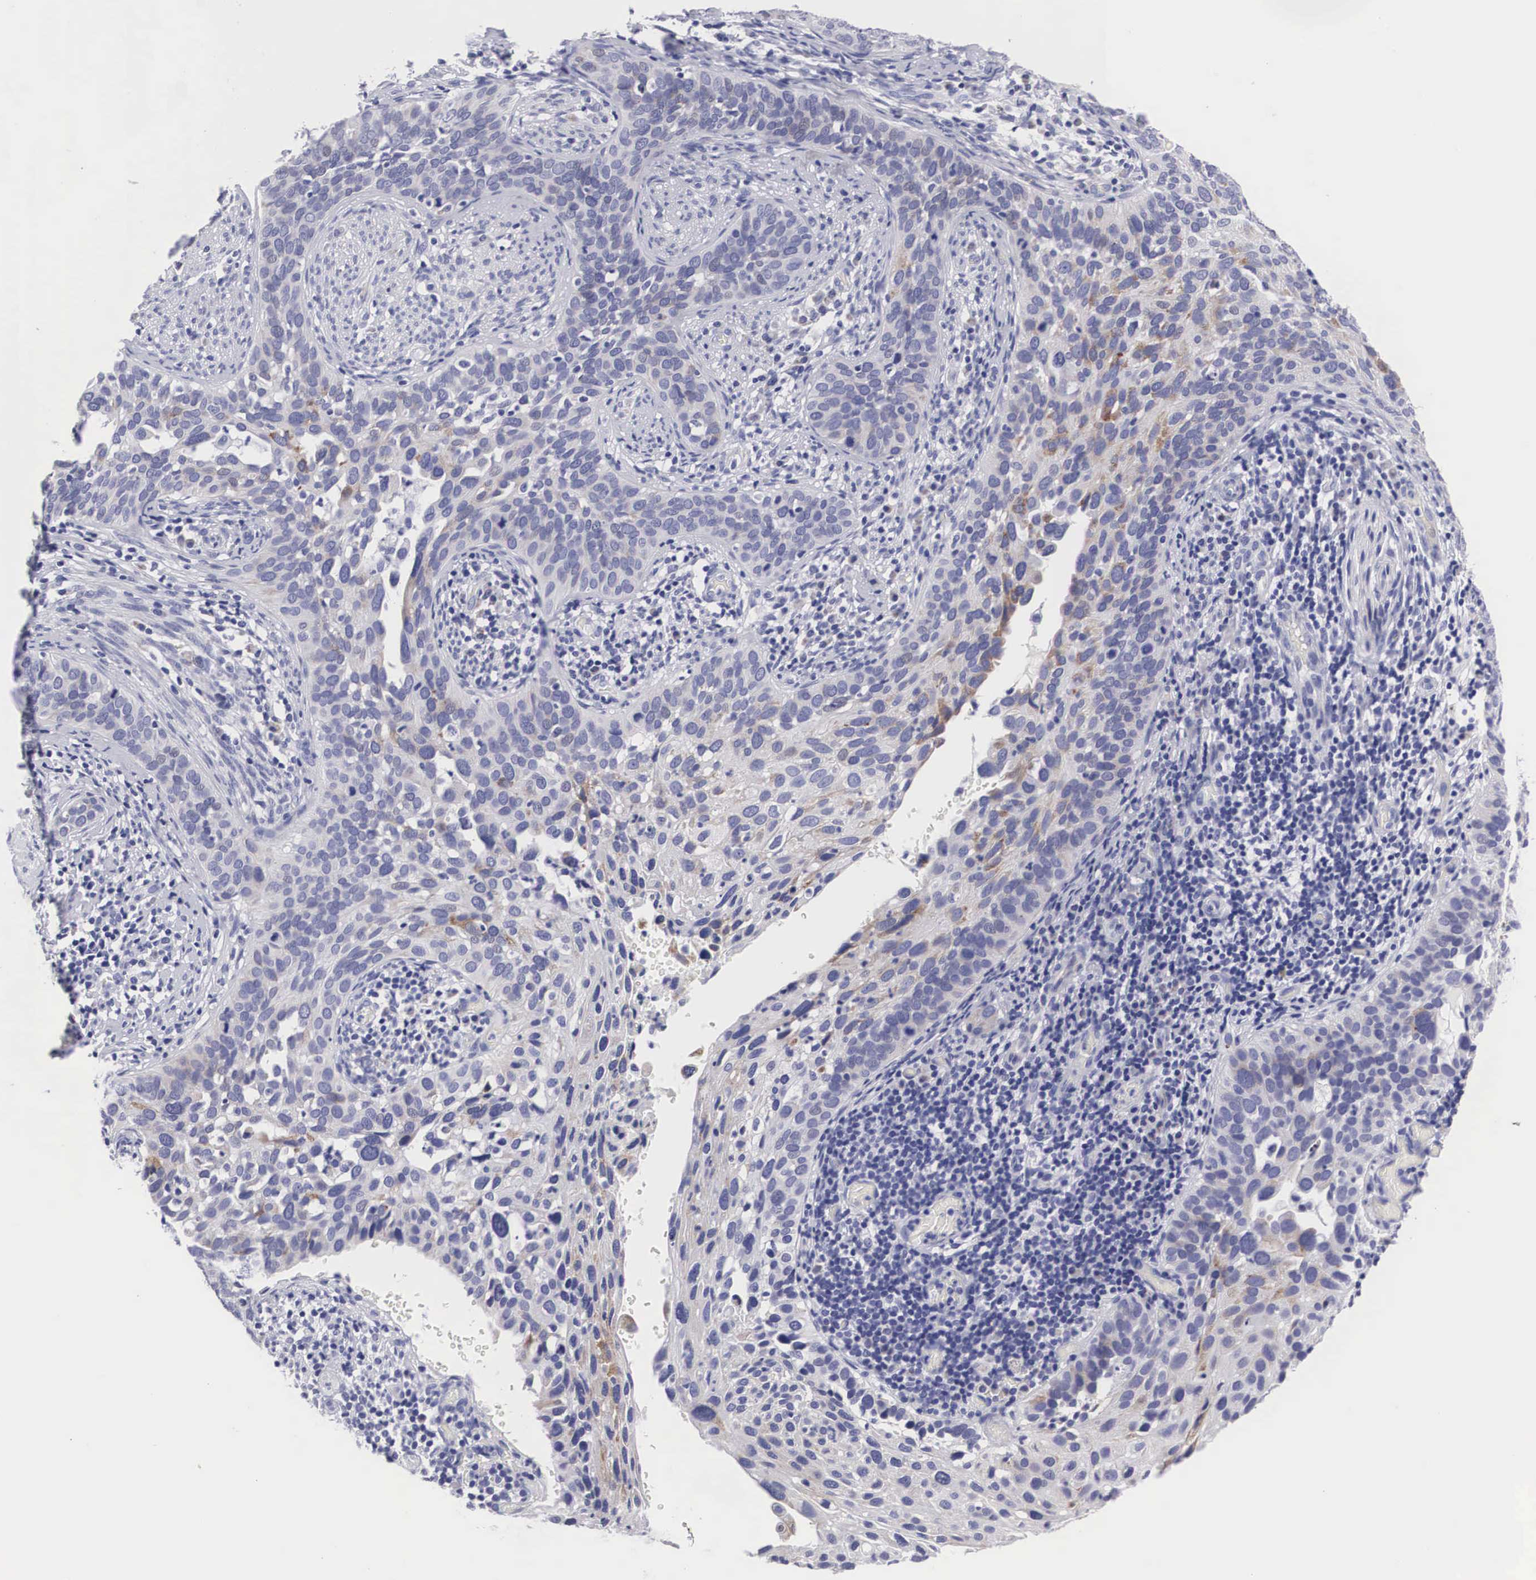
{"staining": {"intensity": "negative", "quantity": "none", "location": "none"}, "tissue": "cervical cancer", "cell_type": "Tumor cells", "image_type": "cancer", "snomed": [{"axis": "morphology", "description": "Squamous cell carcinoma, NOS"}, {"axis": "topography", "description": "Cervix"}], "caption": "Immunohistochemistry (IHC) of cervical cancer reveals no positivity in tumor cells.", "gene": "ARMCX3", "patient": {"sex": "female", "age": 31}}